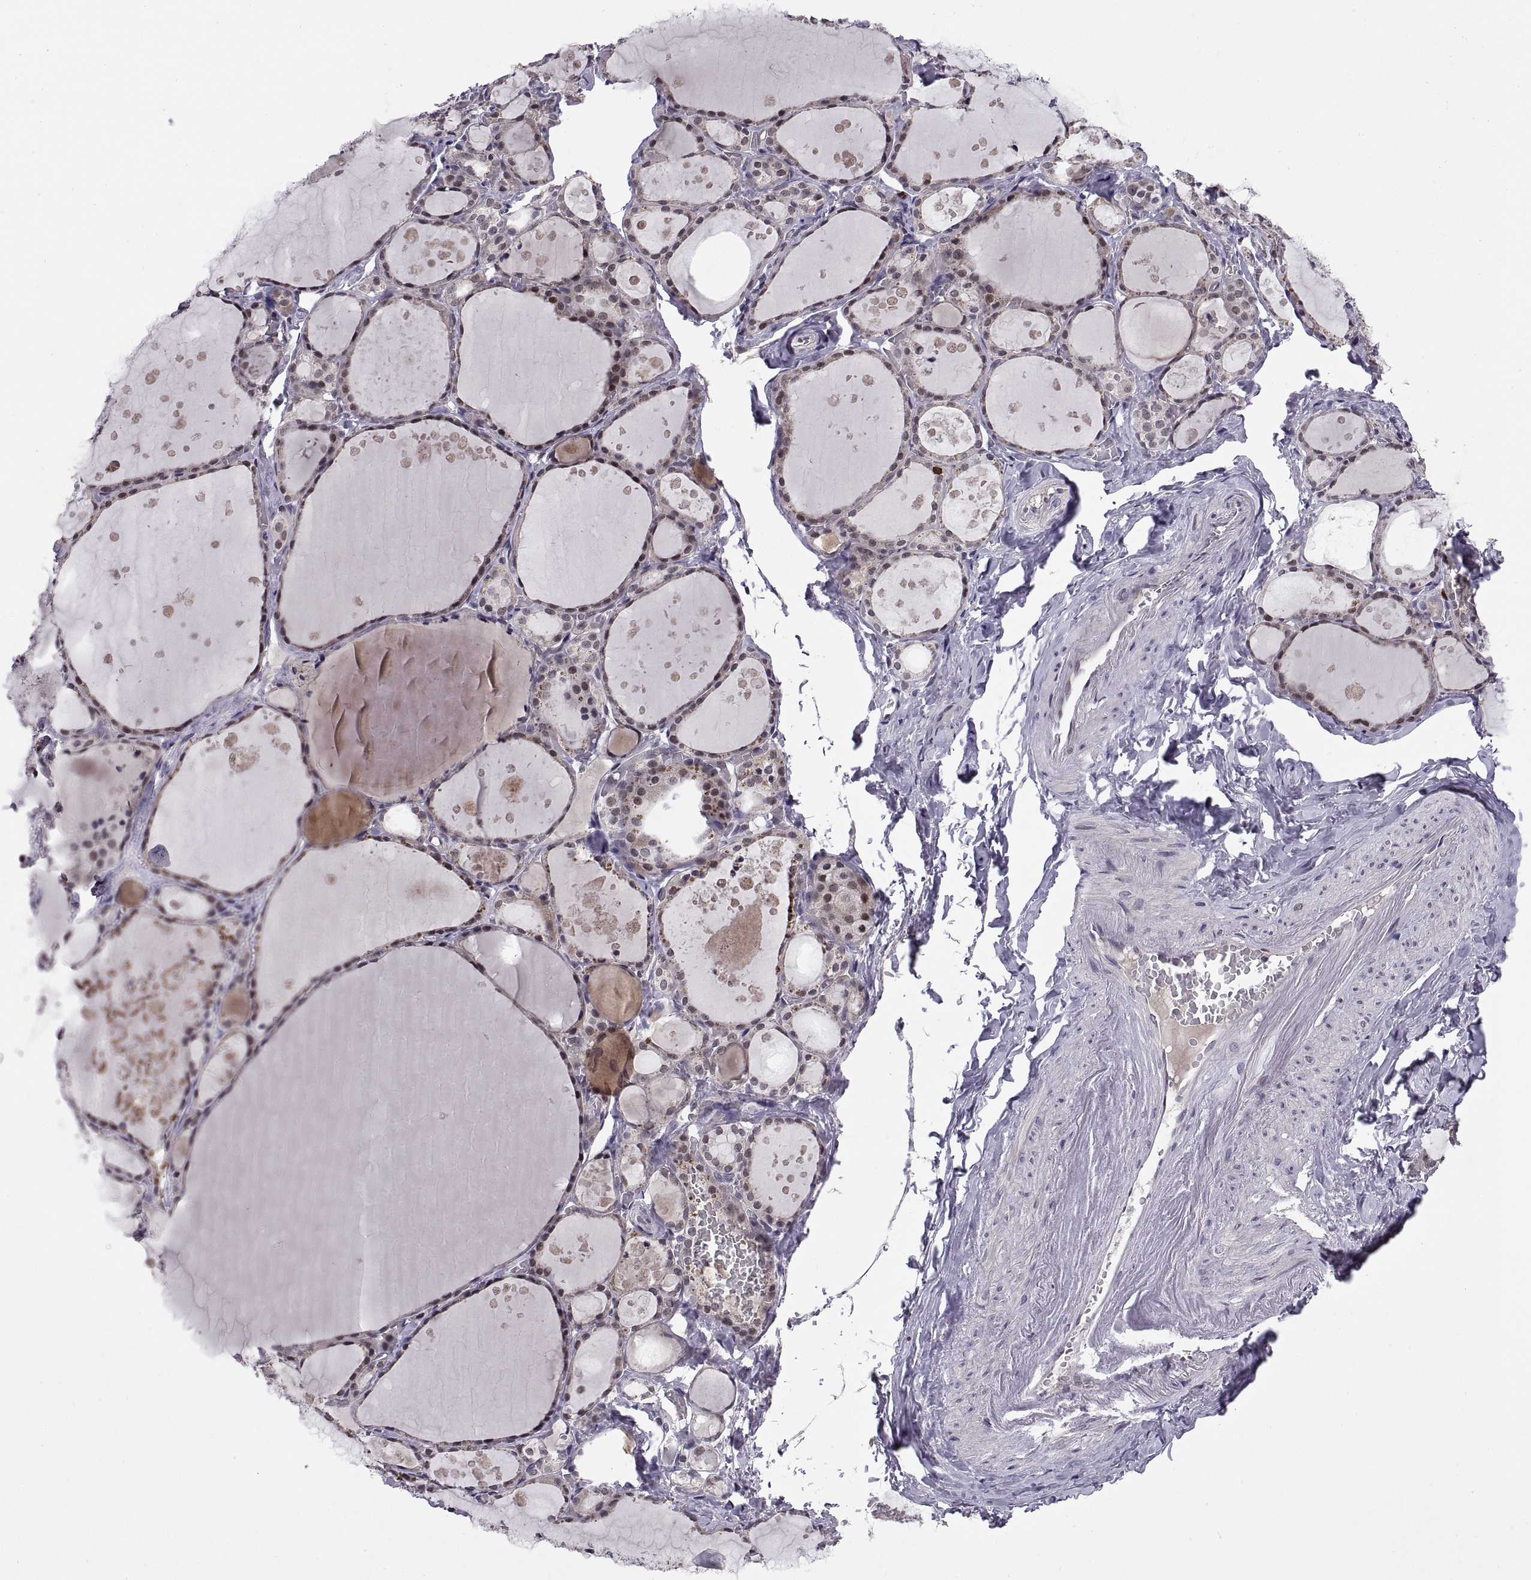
{"staining": {"intensity": "weak", "quantity": "25%-75%", "location": "nuclear"}, "tissue": "thyroid gland", "cell_type": "Glandular cells", "image_type": "normal", "snomed": [{"axis": "morphology", "description": "Normal tissue, NOS"}, {"axis": "topography", "description": "Thyroid gland"}], "caption": "Protein expression analysis of unremarkable thyroid gland demonstrates weak nuclear positivity in about 25%-75% of glandular cells.", "gene": "CHFR", "patient": {"sex": "male", "age": 68}}